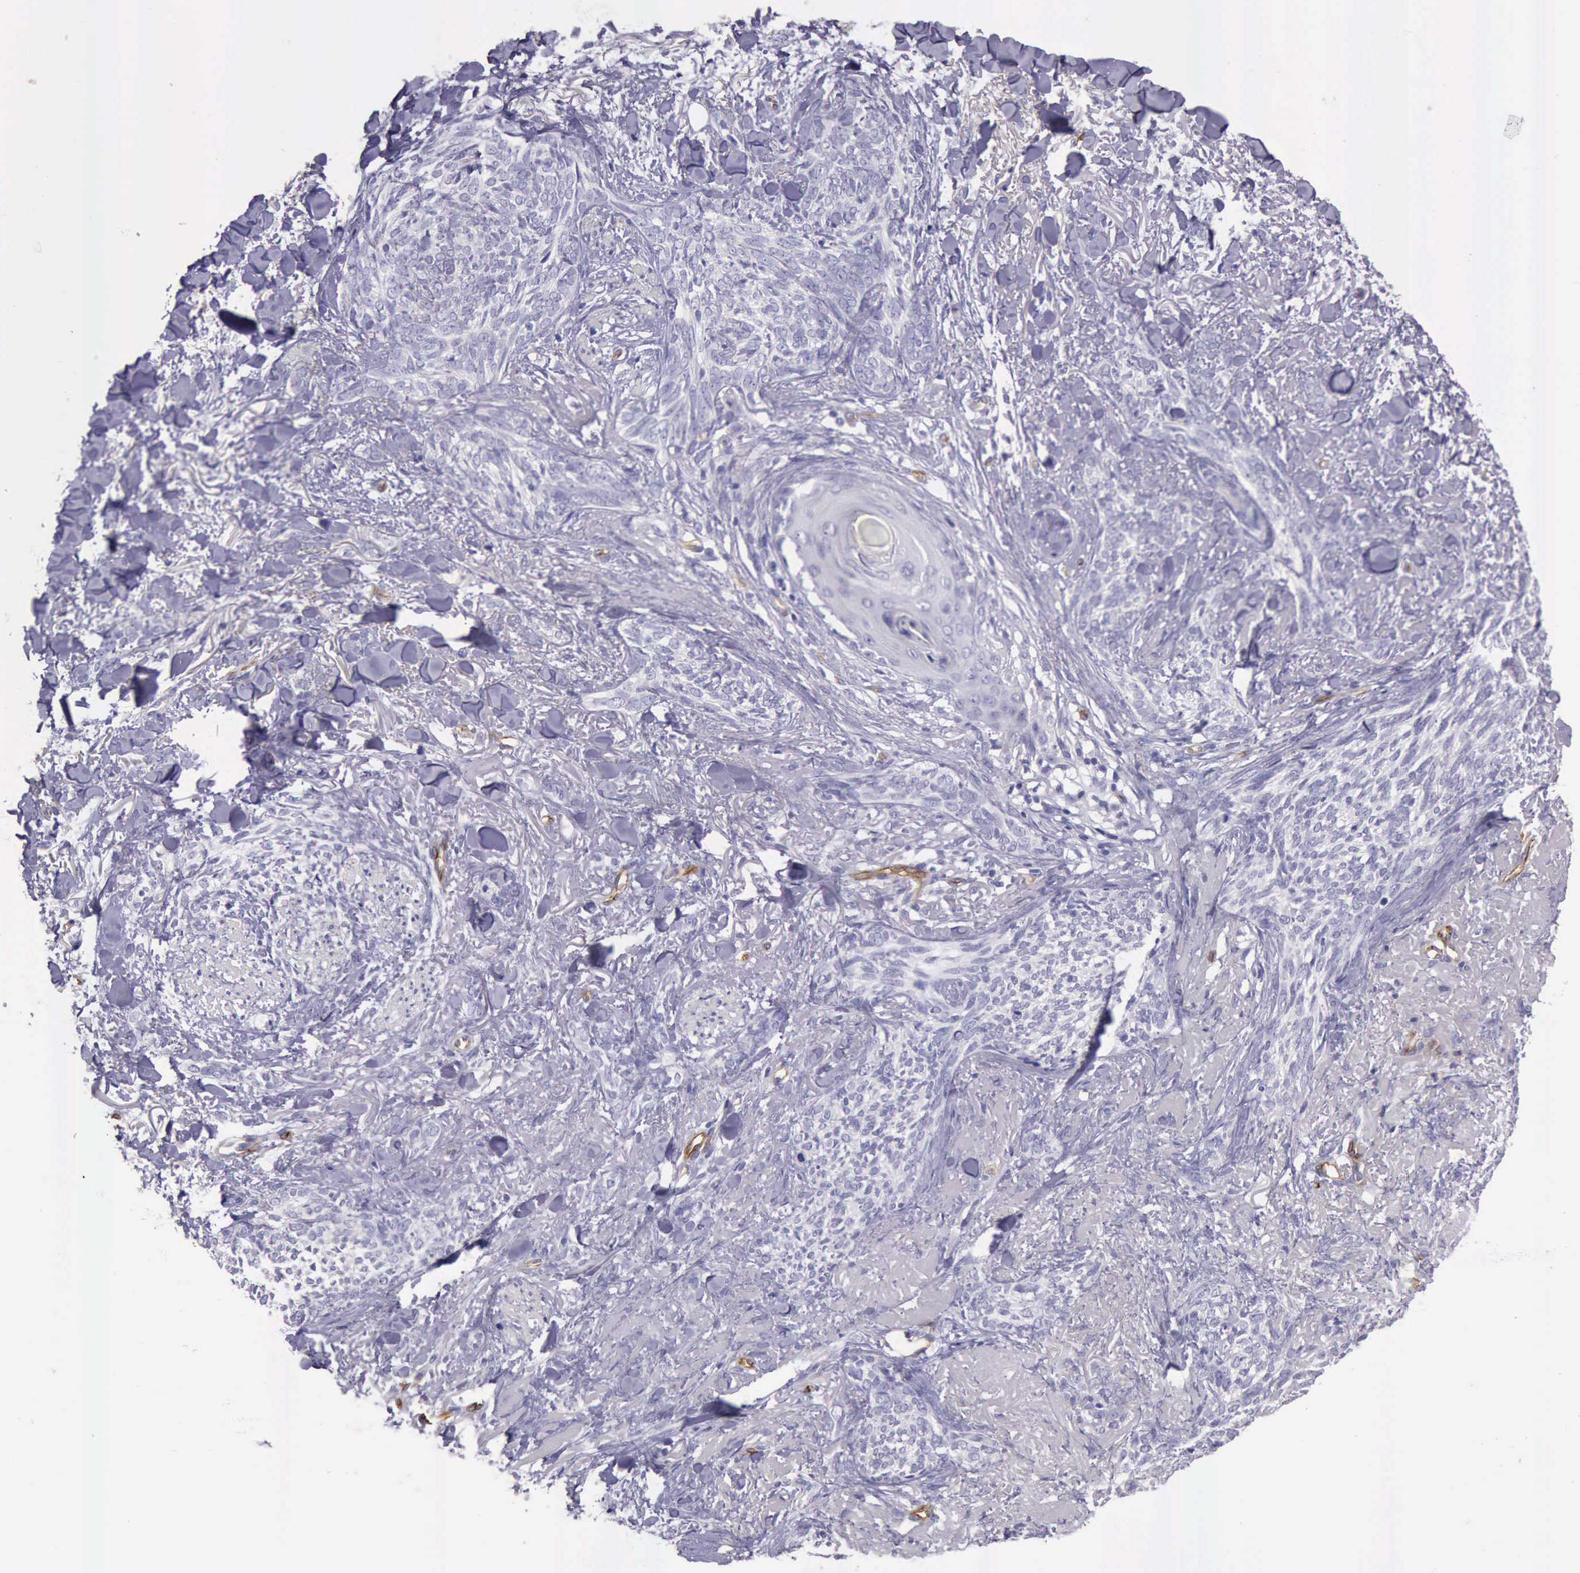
{"staining": {"intensity": "negative", "quantity": "none", "location": "none"}, "tissue": "skin cancer", "cell_type": "Tumor cells", "image_type": "cancer", "snomed": [{"axis": "morphology", "description": "Basal cell carcinoma"}, {"axis": "topography", "description": "Skin"}], "caption": "A micrograph of human skin basal cell carcinoma is negative for staining in tumor cells.", "gene": "TCEANC", "patient": {"sex": "female", "age": 81}}